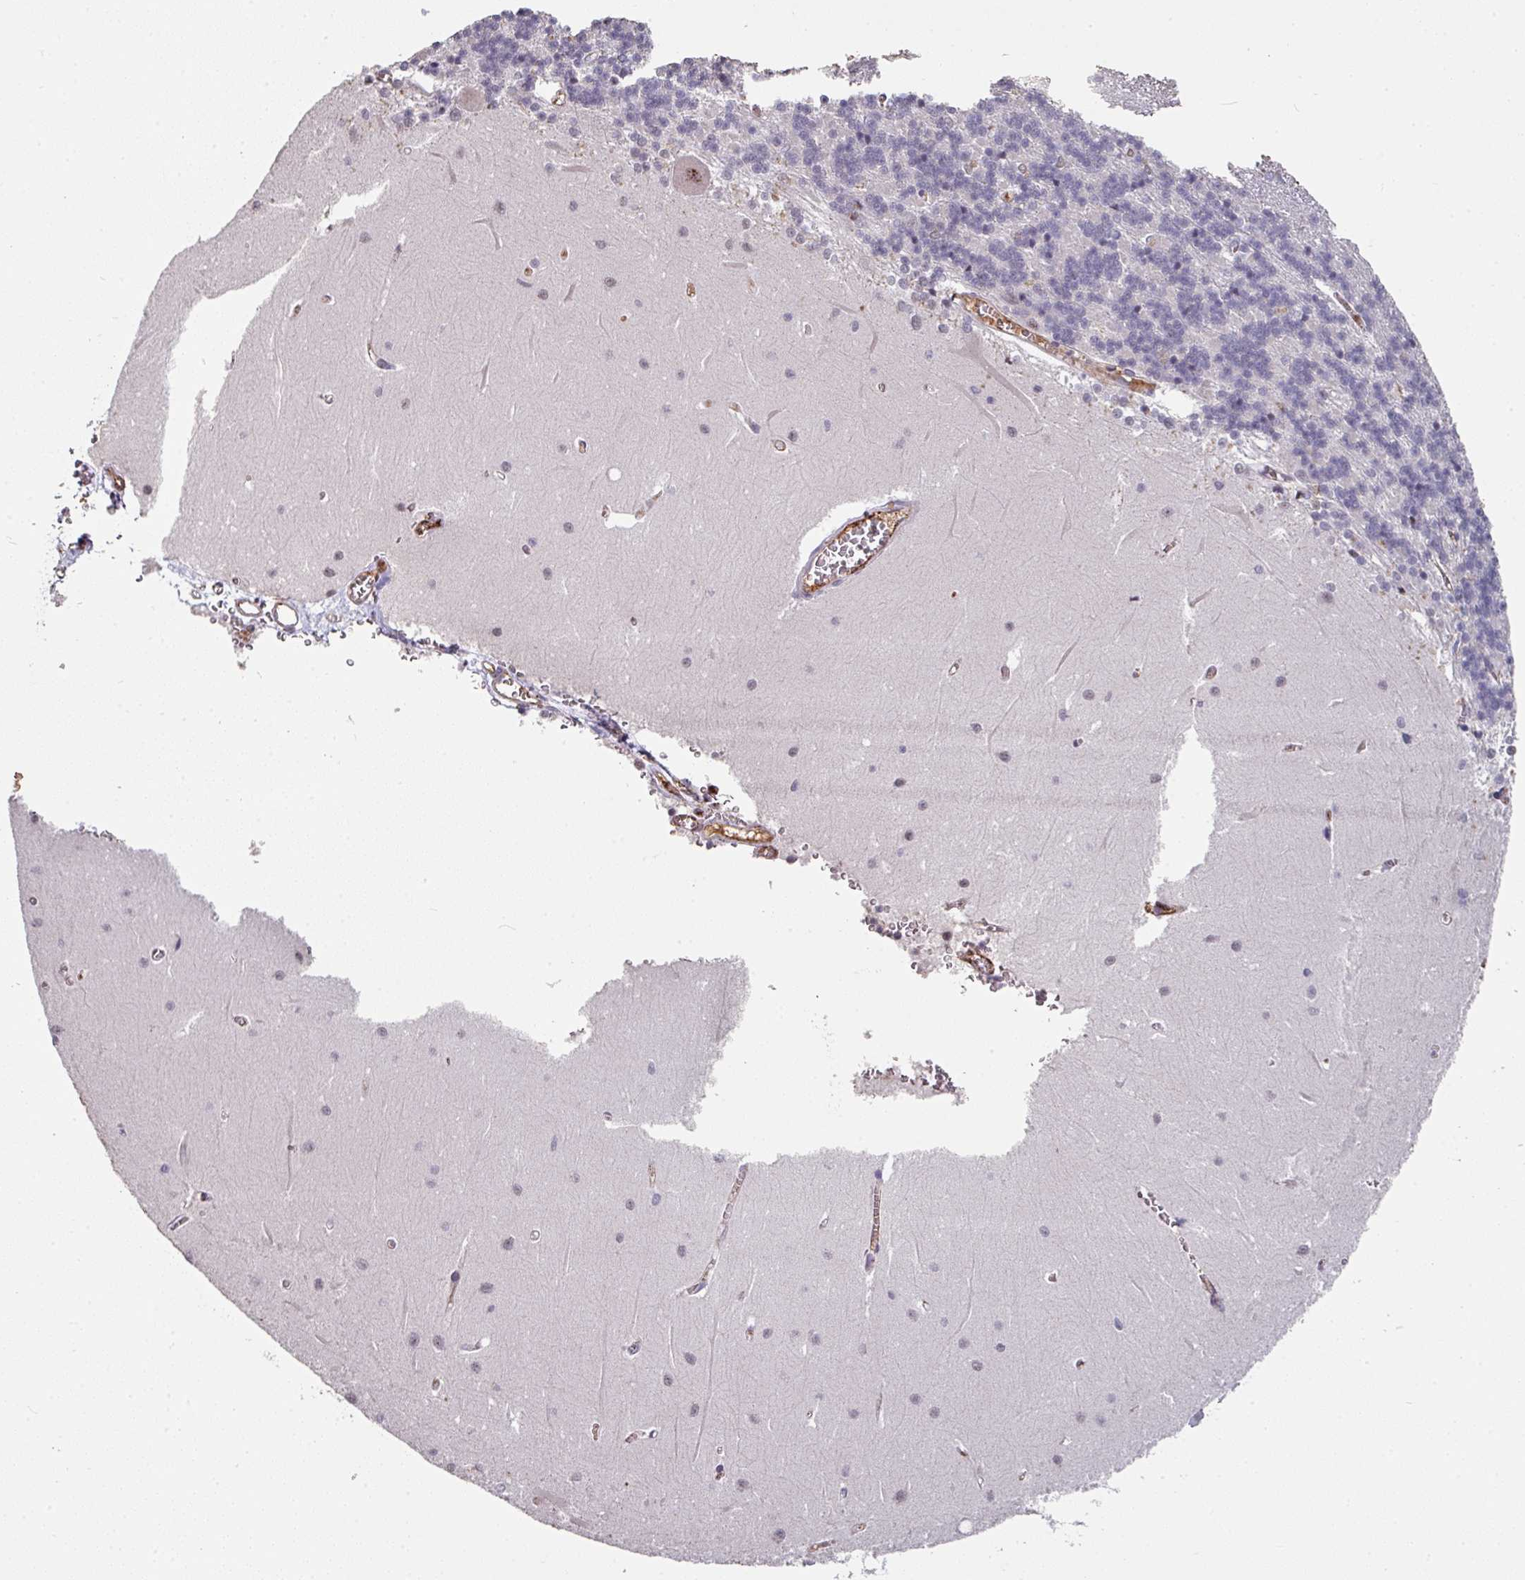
{"staining": {"intensity": "negative", "quantity": "none", "location": "none"}, "tissue": "cerebellum", "cell_type": "Cells in granular layer", "image_type": "normal", "snomed": [{"axis": "morphology", "description": "Normal tissue, NOS"}, {"axis": "topography", "description": "Cerebellum"}], "caption": "High power microscopy histopathology image of an immunohistochemistry micrograph of normal cerebellum, revealing no significant expression in cells in granular layer.", "gene": "SIDT2", "patient": {"sex": "male", "age": 37}}